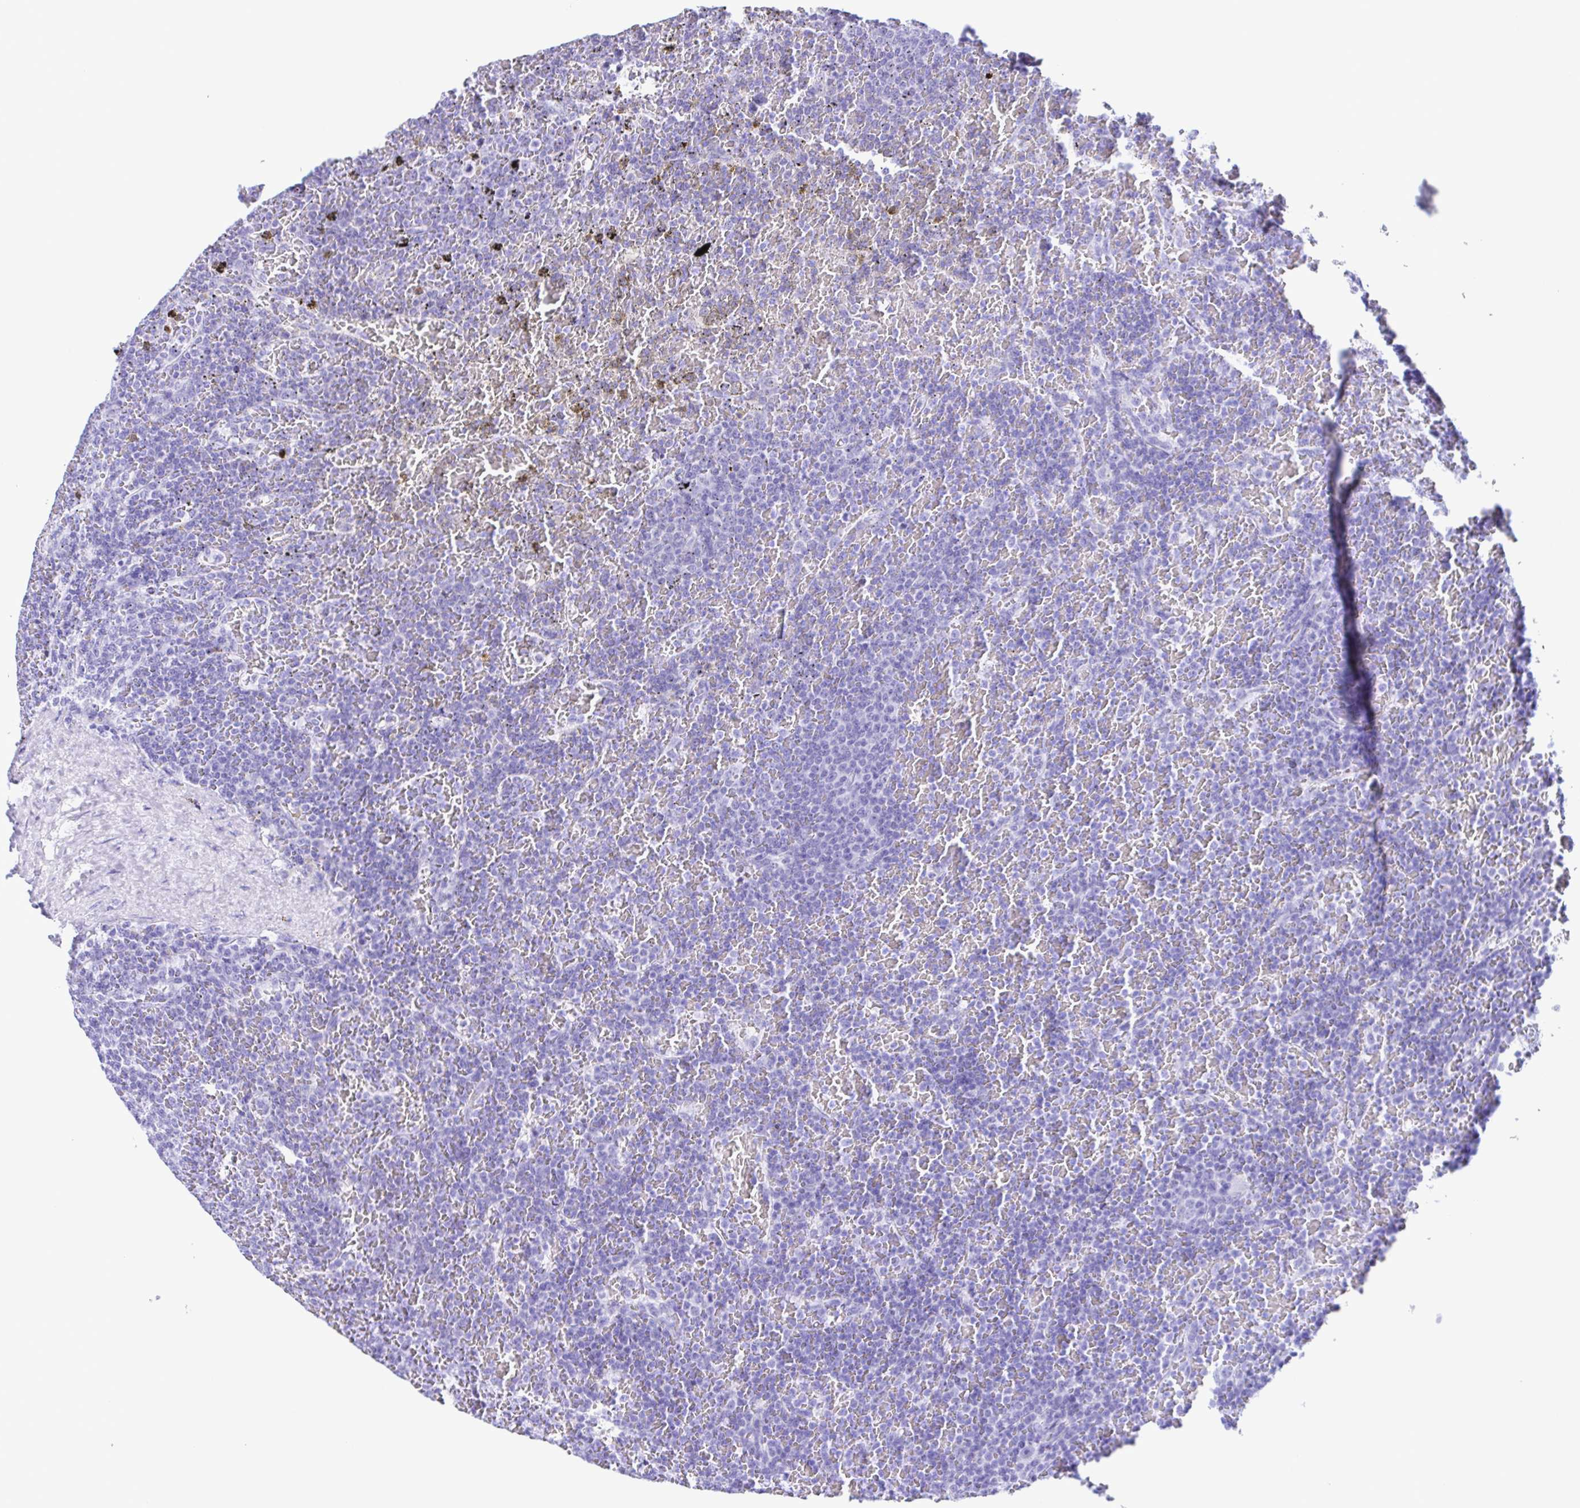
{"staining": {"intensity": "negative", "quantity": "none", "location": "none"}, "tissue": "lymphoma", "cell_type": "Tumor cells", "image_type": "cancer", "snomed": [{"axis": "morphology", "description": "Malignant lymphoma, non-Hodgkin's type, Low grade"}, {"axis": "topography", "description": "Spleen"}], "caption": "High power microscopy histopathology image of an IHC histopathology image of lymphoma, revealing no significant expression in tumor cells.", "gene": "TGM3", "patient": {"sex": "female", "age": 77}}